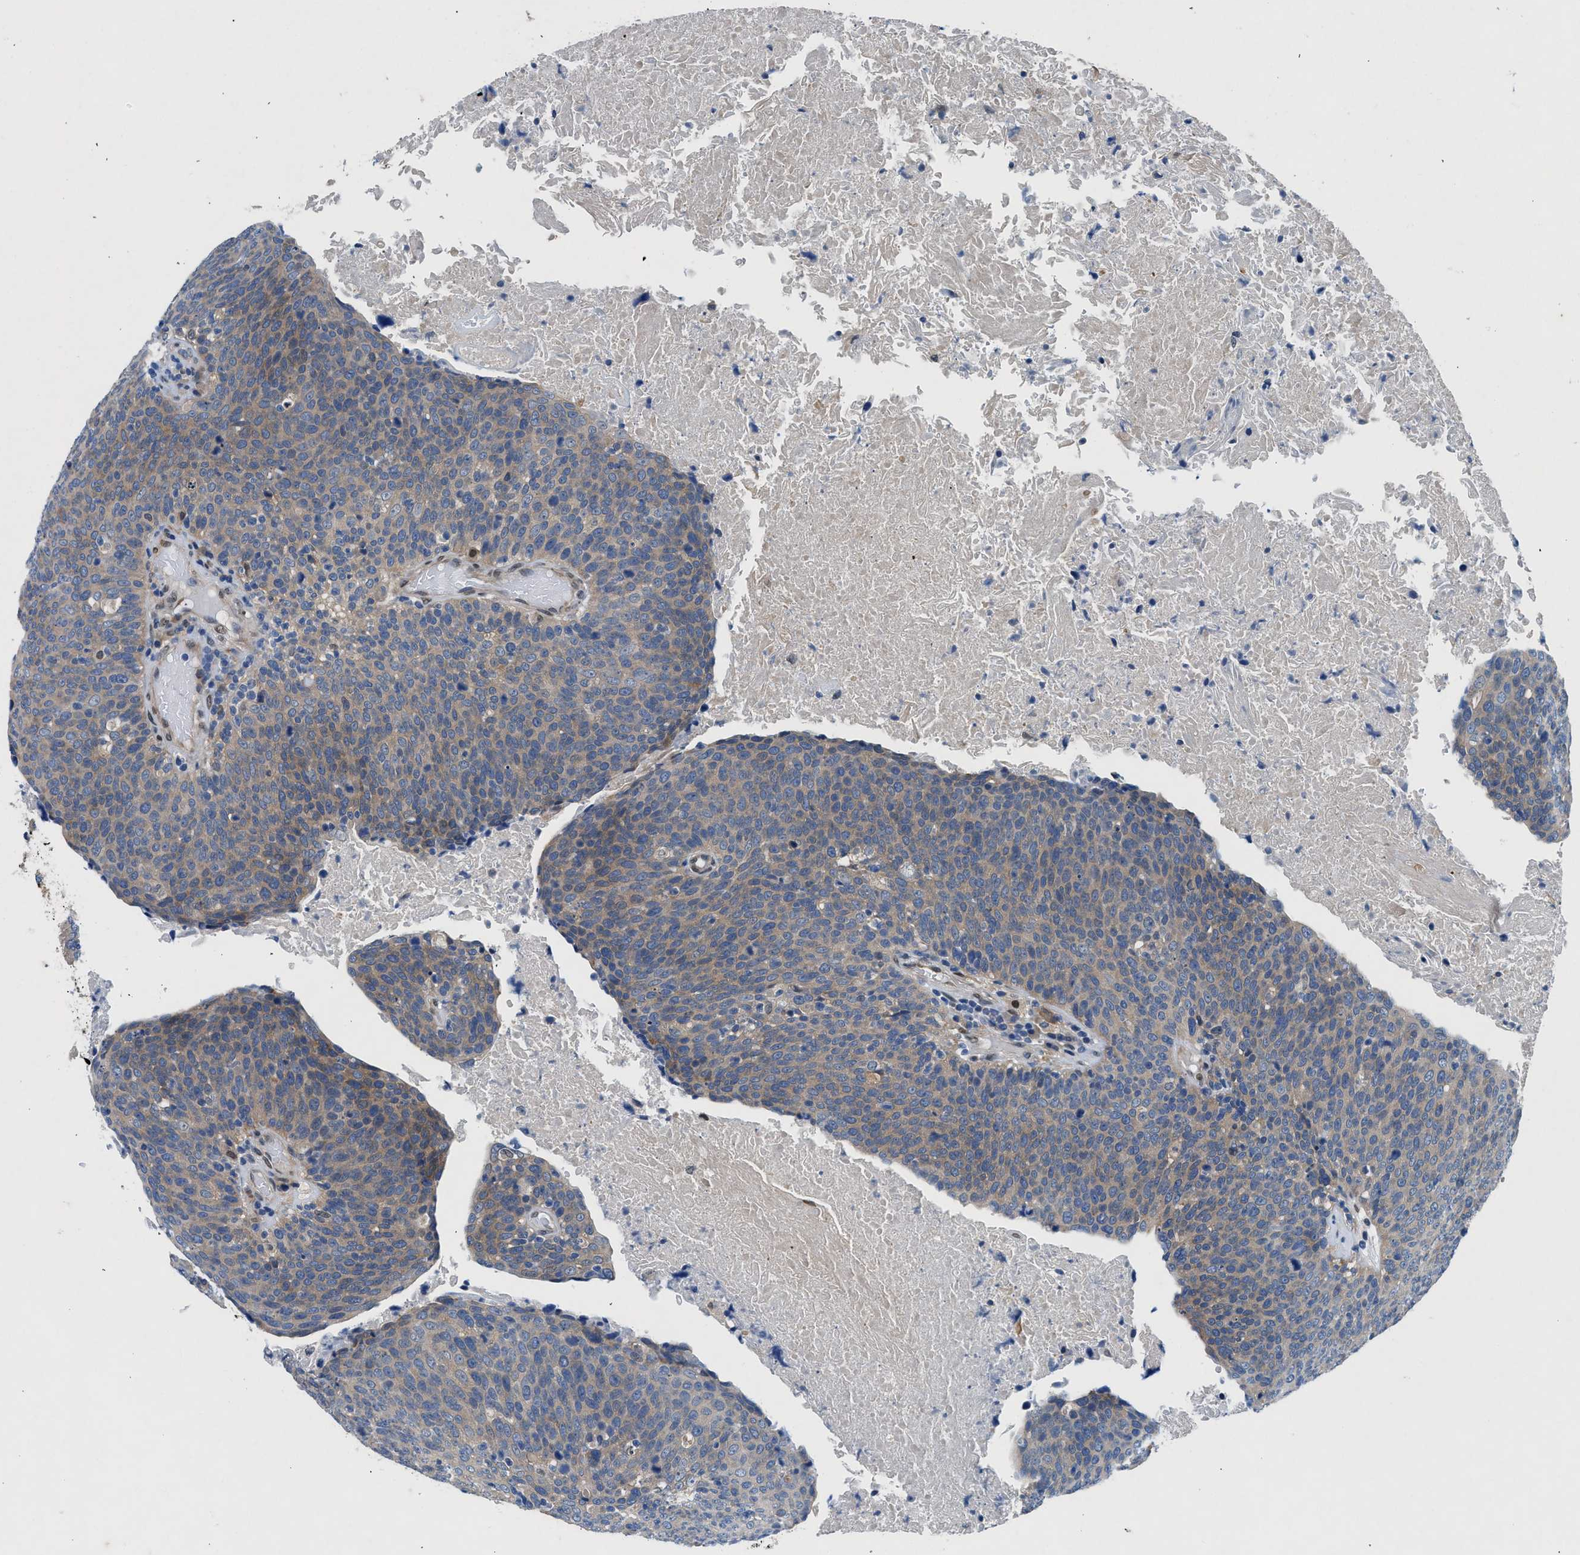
{"staining": {"intensity": "weak", "quantity": "<25%", "location": "cytoplasmic/membranous"}, "tissue": "head and neck cancer", "cell_type": "Tumor cells", "image_type": "cancer", "snomed": [{"axis": "morphology", "description": "Squamous cell carcinoma, NOS"}, {"axis": "morphology", "description": "Squamous cell carcinoma, metastatic, NOS"}, {"axis": "topography", "description": "Lymph node"}, {"axis": "topography", "description": "Head-Neck"}], "caption": "DAB immunohistochemical staining of head and neck cancer reveals no significant staining in tumor cells.", "gene": "COPS2", "patient": {"sex": "male", "age": 62}}